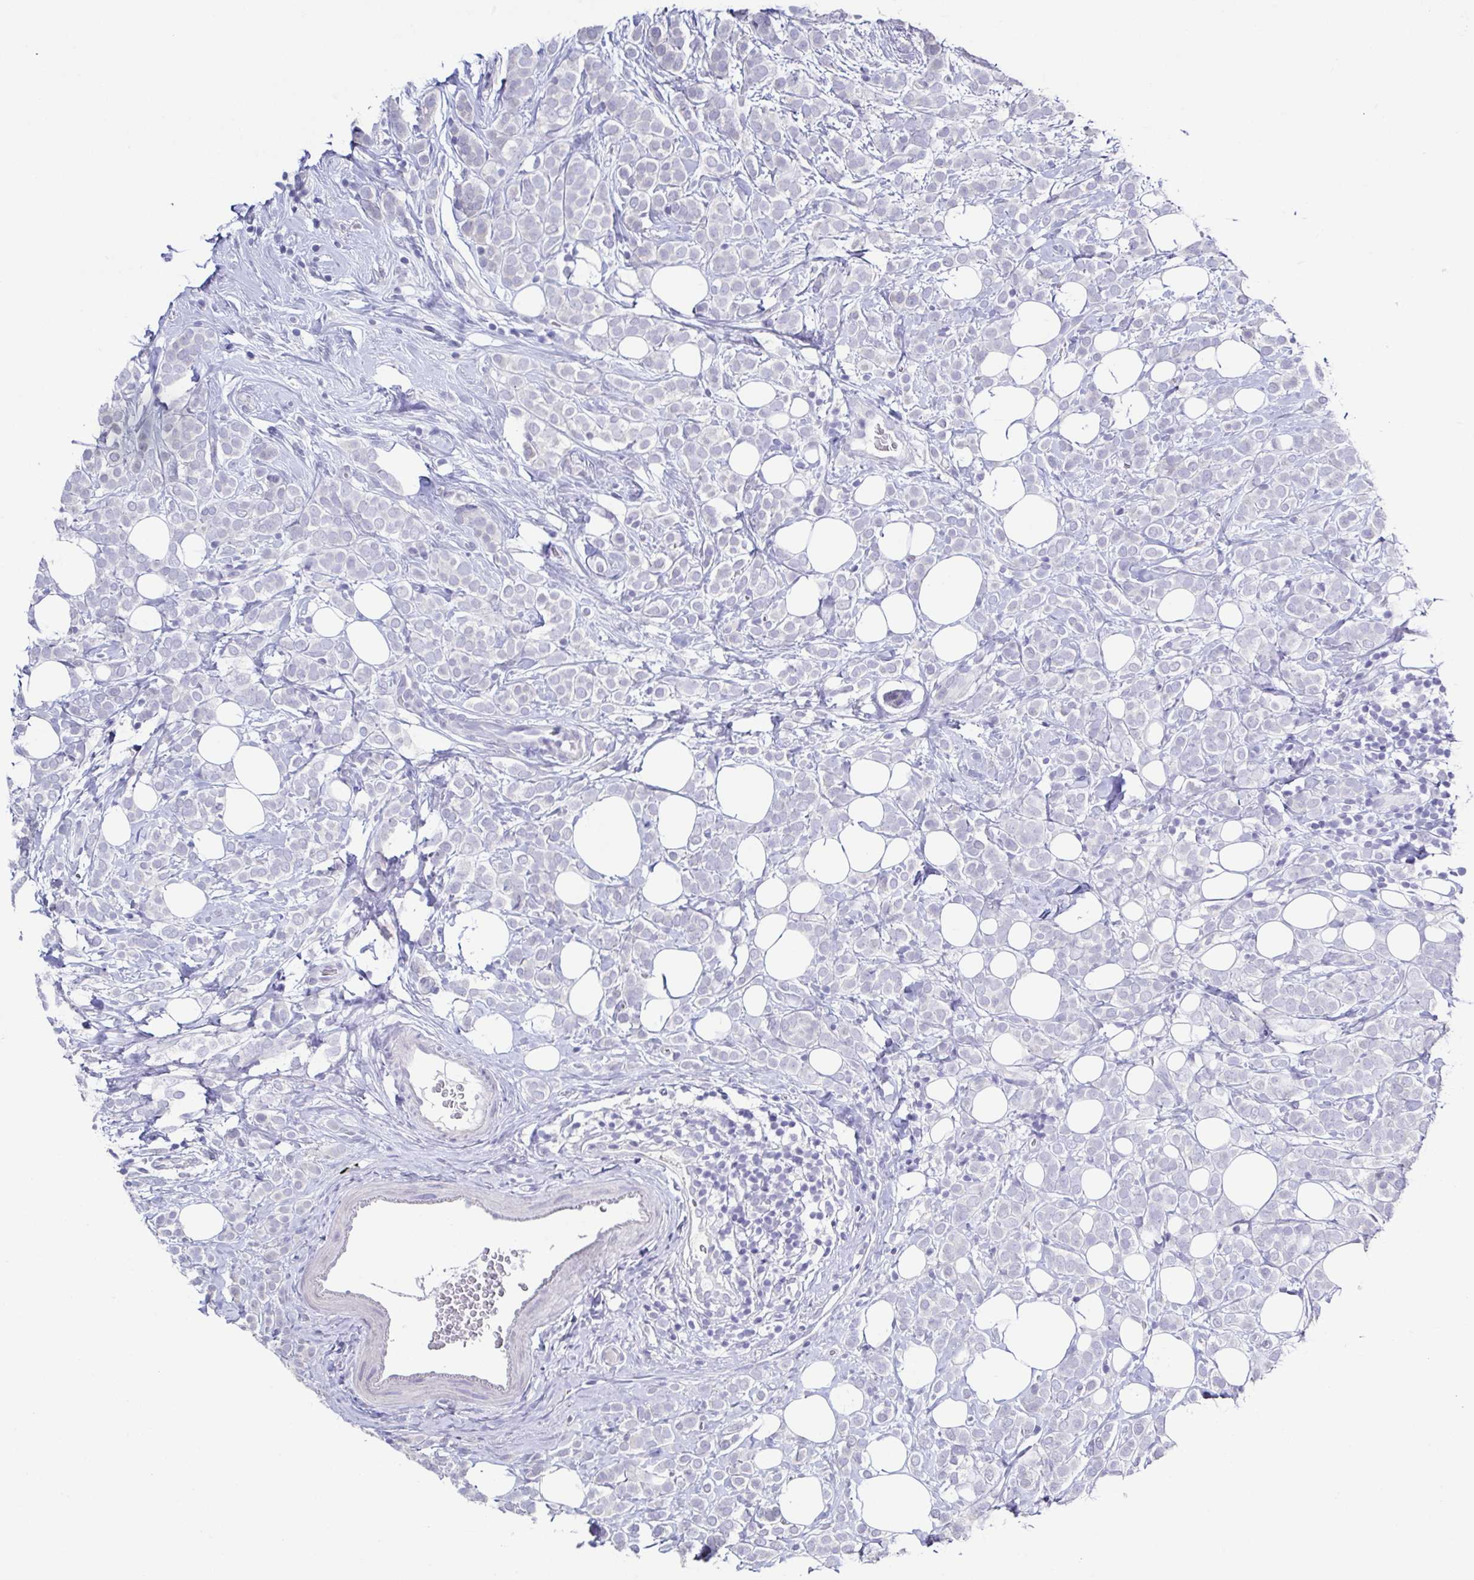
{"staining": {"intensity": "negative", "quantity": "none", "location": "none"}, "tissue": "breast cancer", "cell_type": "Tumor cells", "image_type": "cancer", "snomed": [{"axis": "morphology", "description": "Lobular carcinoma"}, {"axis": "topography", "description": "Breast"}], "caption": "Immunohistochemistry (IHC) image of neoplastic tissue: breast cancer (lobular carcinoma) stained with DAB (3,3'-diaminobenzidine) reveals no significant protein staining in tumor cells.", "gene": "RDH11", "patient": {"sex": "female", "age": 49}}